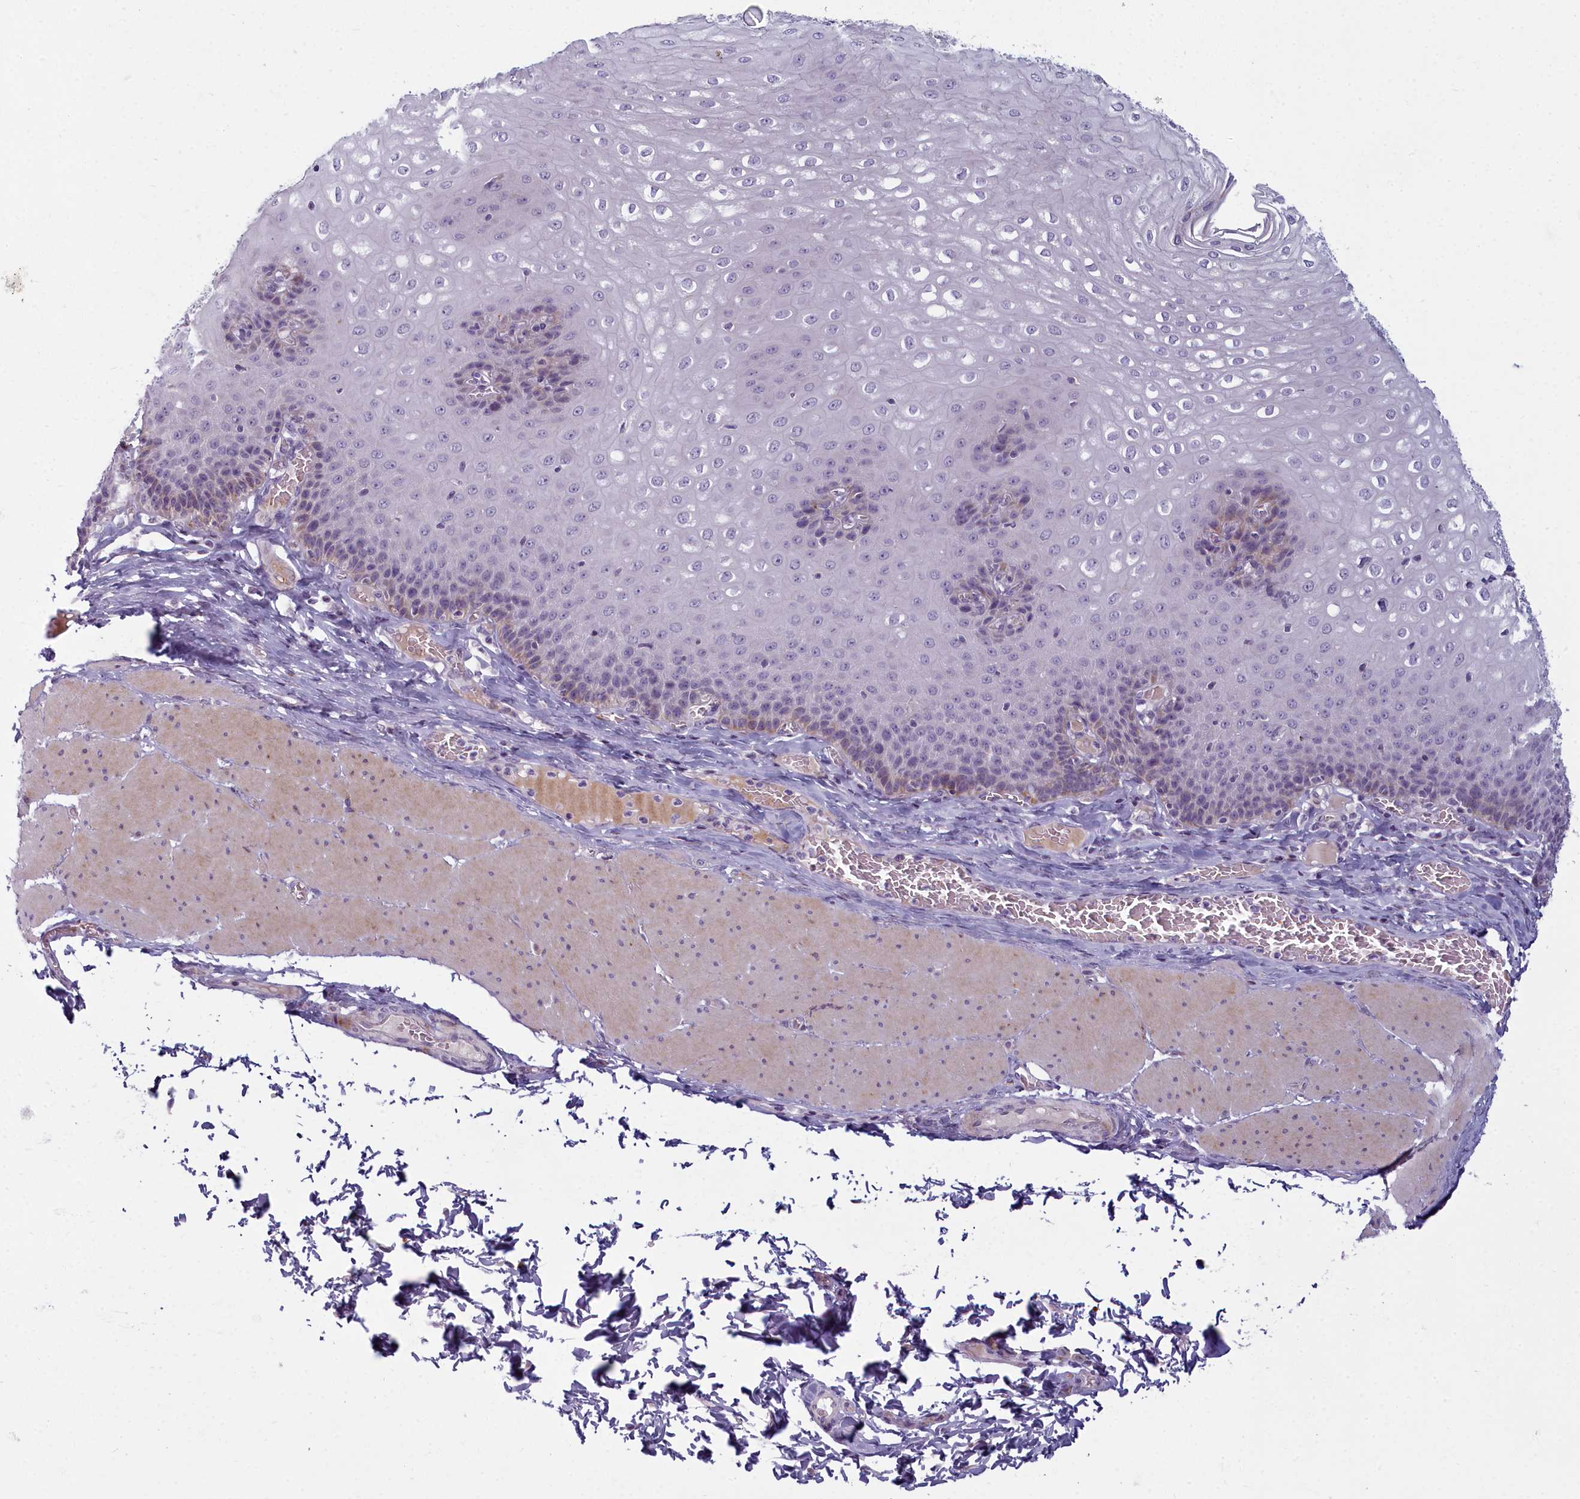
{"staining": {"intensity": "weak", "quantity": "<25%", "location": "cytoplasmic/membranous"}, "tissue": "esophagus", "cell_type": "Squamous epithelial cells", "image_type": "normal", "snomed": [{"axis": "morphology", "description": "Normal tissue, NOS"}, {"axis": "topography", "description": "Esophagus"}], "caption": "This is a photomicrograph of immunohistochemistry (IHC) staining of normal esophagus, which shows no positivity in squamous epithelial cells.", "gene": "ARL15", "patient": {"sex": "male", "age": 60}}